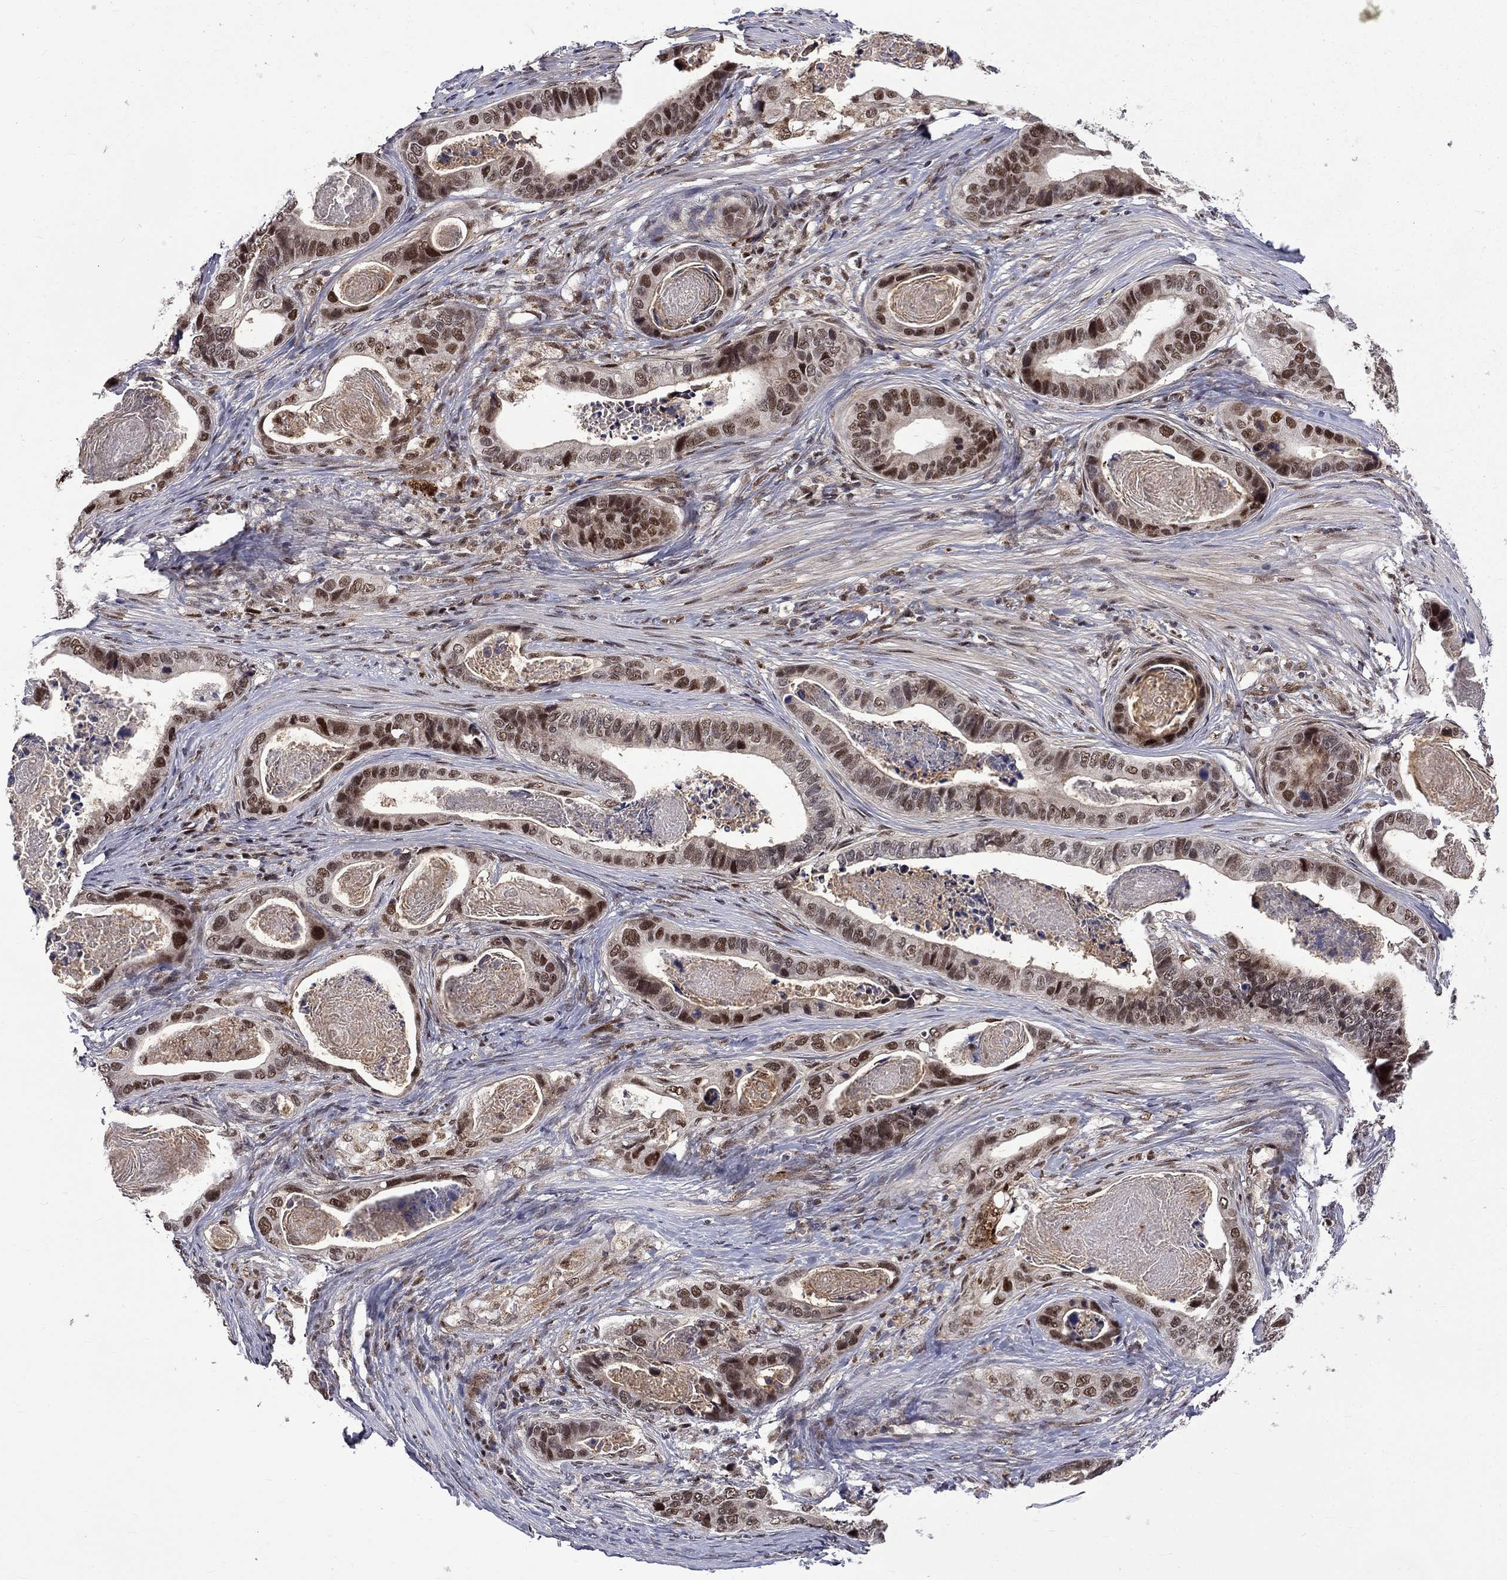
{"staining": {"intensity": "strong", "quantity": ">75%", "location": "nuclear"}, "tissue": "stomach cancer", "cell_type": "Tumor cells", "image_type": "cancer", "snomed": [{"axis": "morphology", "description": "Adenocarcinoma, NOS"}, {"axis": "topography", "description": "Stomach"}], "caption": "High-power microscopy captured an immunohistochemistry (IHC) micrograph of adenocarcinoma (stomach), revealing strong nuclear staining in approximately >75% of tumor cells.", "gene": "KPNA3", "patient": {"sex": "male", "age": 84}}